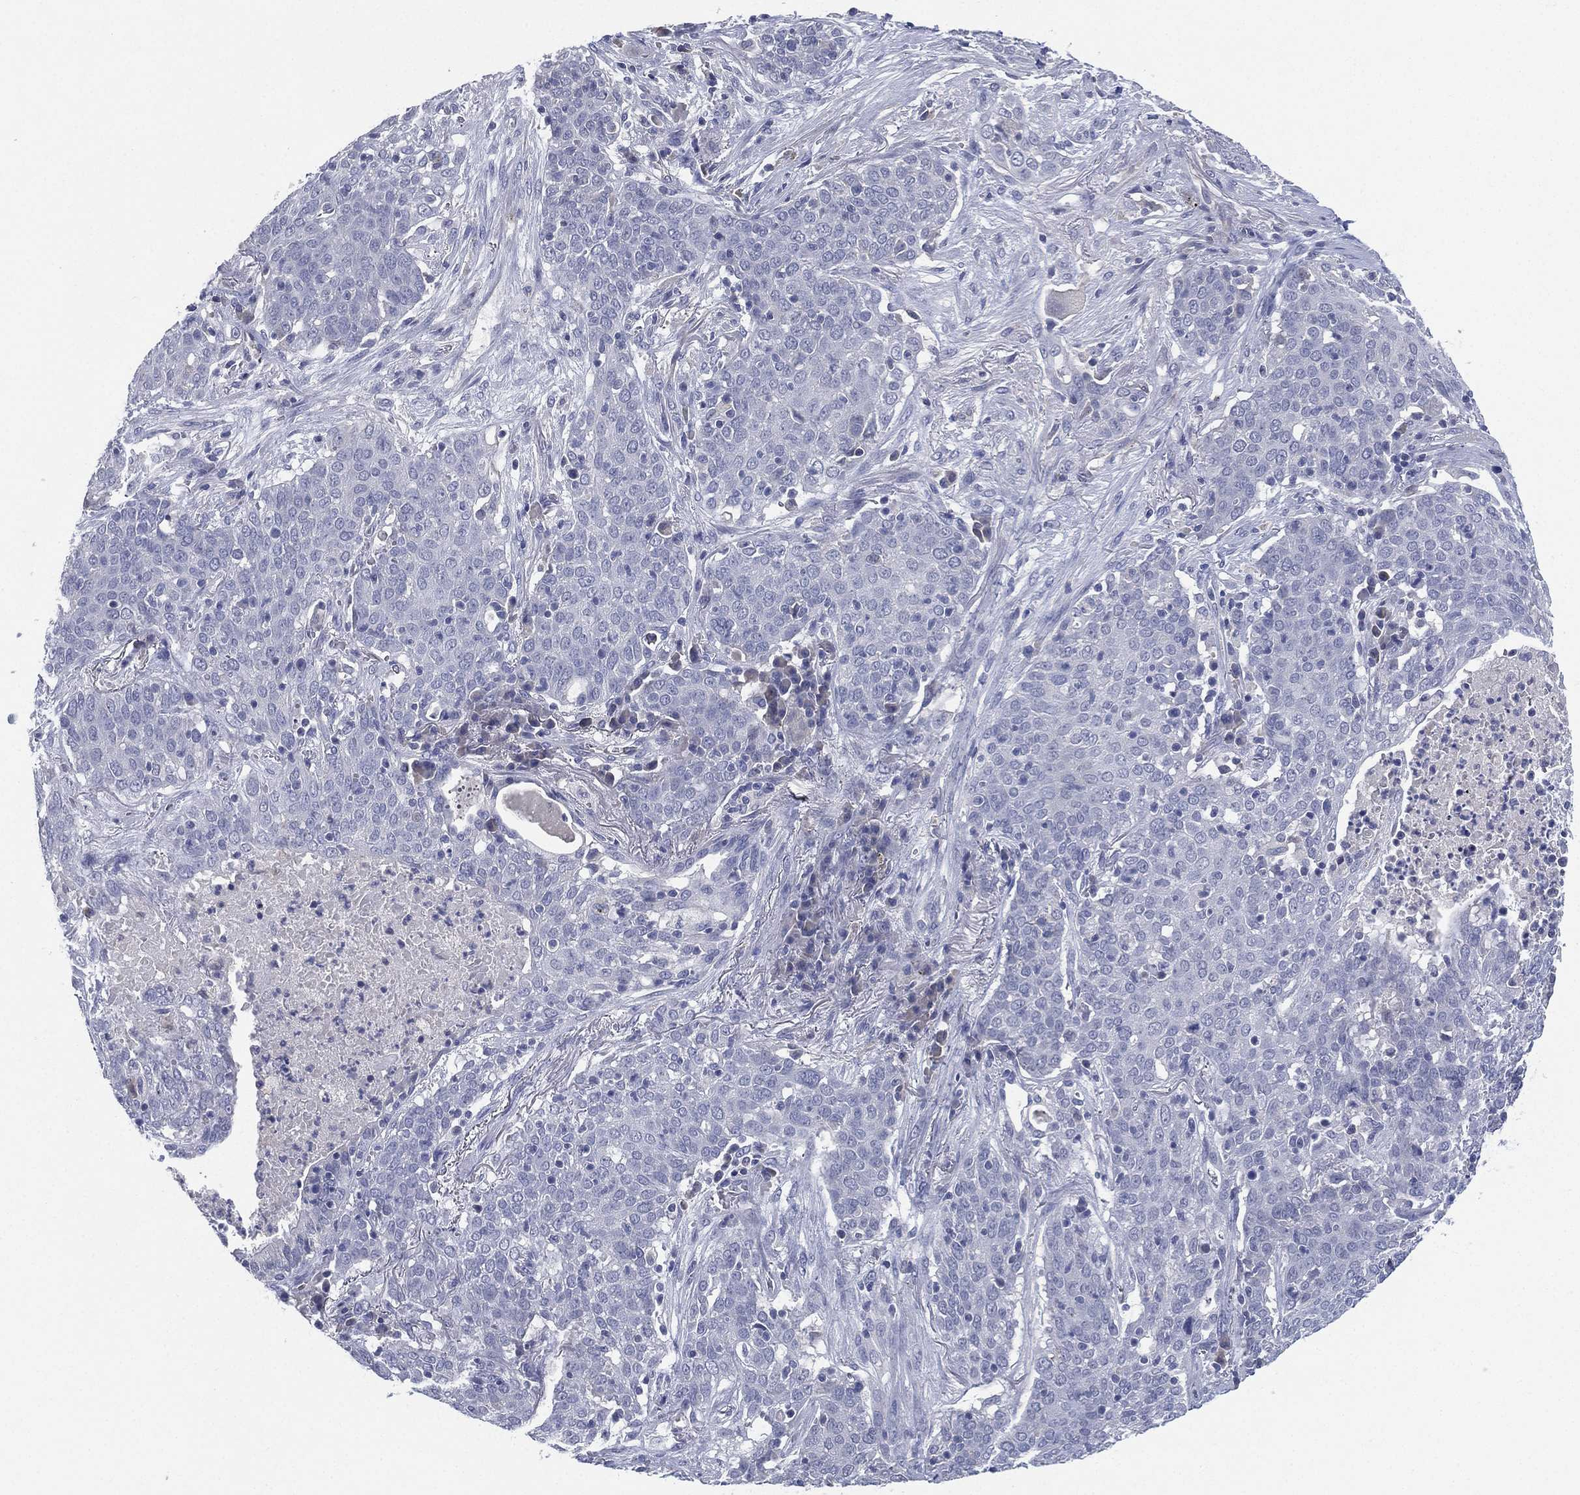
{"staining": {"intensity": "negative", "quantity": "none", "location": "none"}, "tissue": "lung cancer", "cell_type": "Tumor cells", "image_type": "cancer", "snomed": [{"axis": "morphology", "description": "Squamous cell carcinoma, NOS"}, {"axis": "topography", "description": "Lung"}], "caption": "The immunohistochemistry histopathology image has no significant positivity in tumor cells of lung cancer tissue. (Brightfield microscopy of DAB IHC at high magnification).", "gene": "KRT35", "patient": {"sex": "male", "age": 82}}